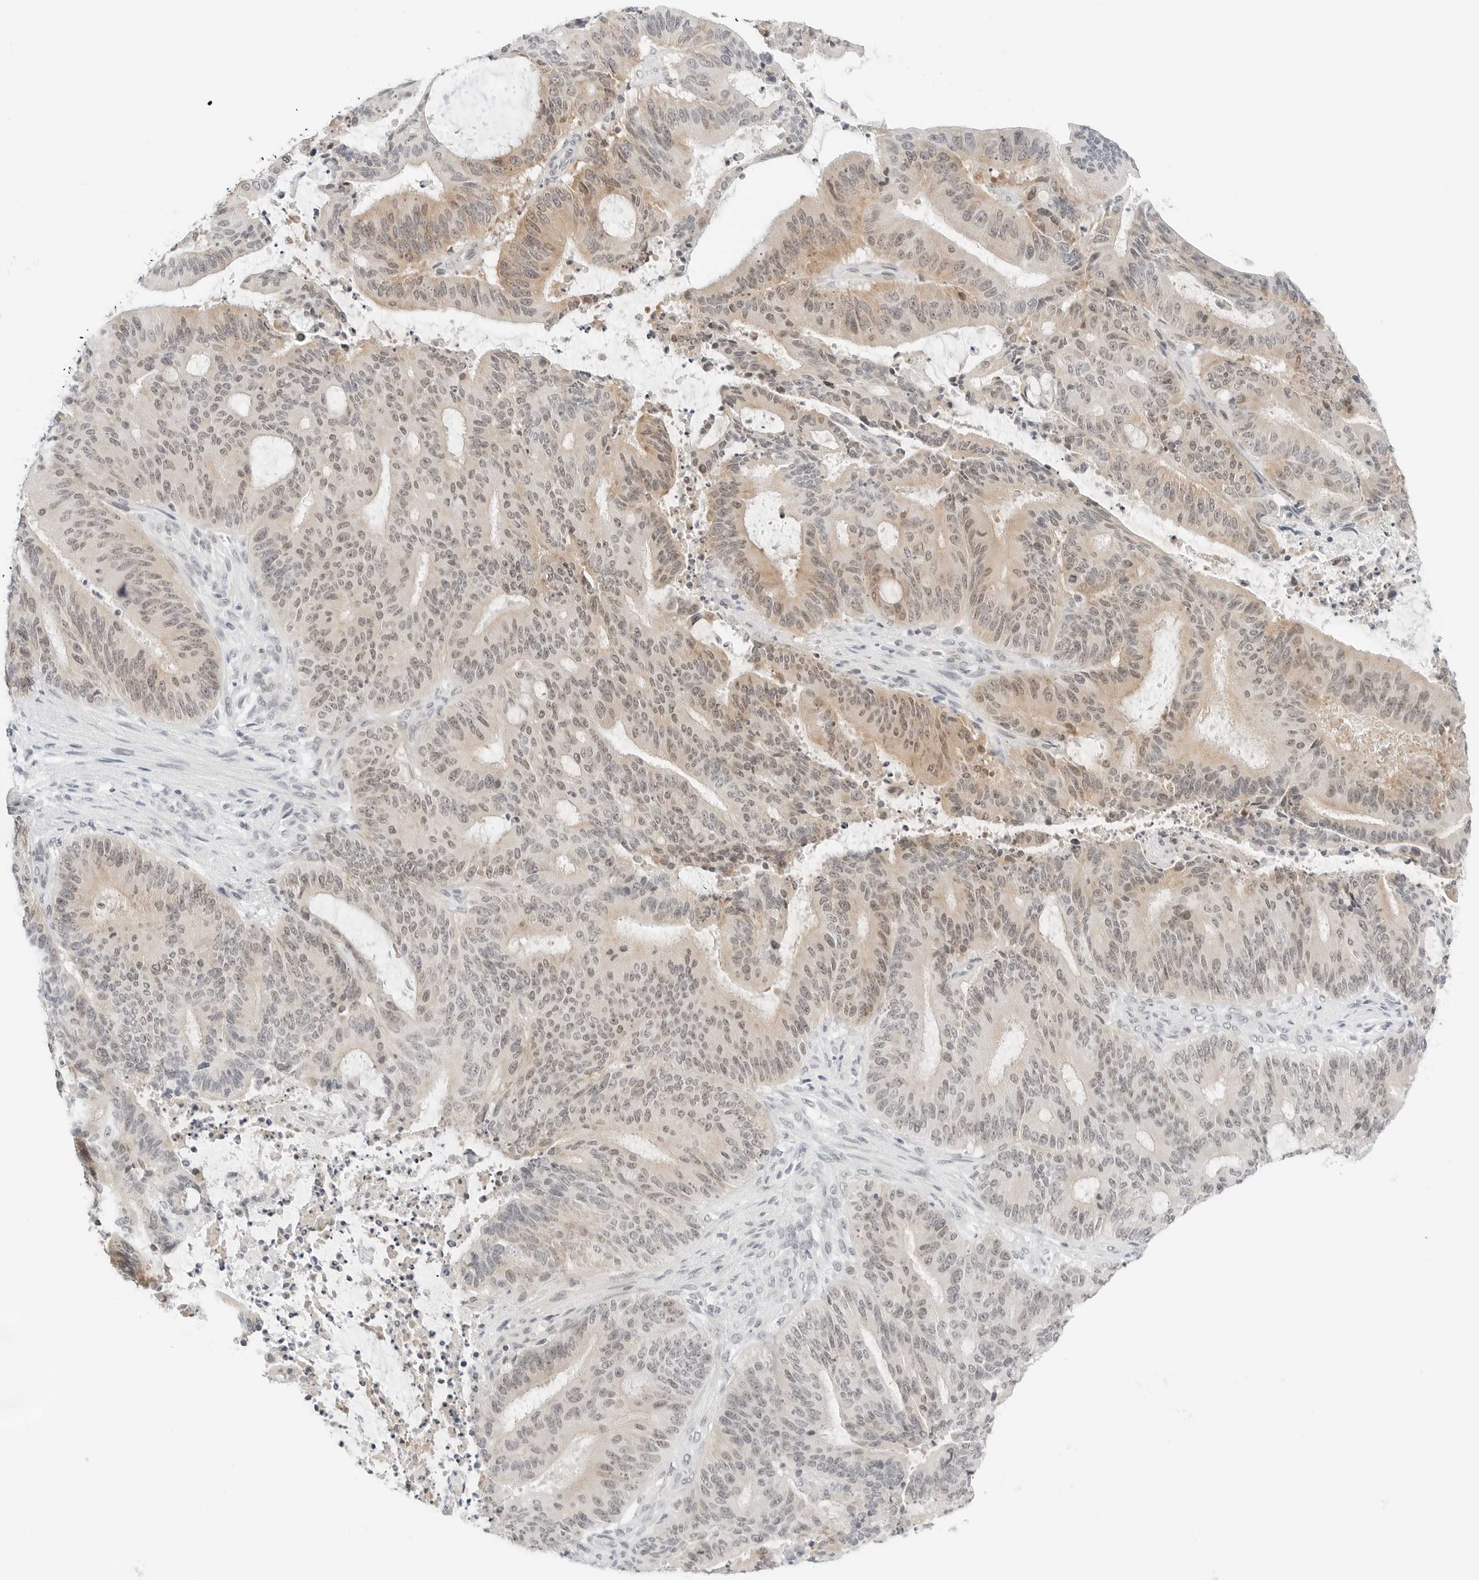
{"staining": {"intensity": "moderate", "quantity": "25%-75%", "location": "cytoplasmic/membranous,nuclear"}, "tissue": "liver cancer", "cell_type": "Tumor cells", "image_type": "cancer", "snomed": [{"axis": "morphology", "description": "Normal tissue, NOS"}, {"axis": "morphology", "description": "Cholangiocarcinoma"}, {"axis": "topography", "description": "Liver"}, {"axis": "topography", "description": "Peripheral nerve tissue"}], "caption": "Immunohistochemical staining of liver cholangiocarcinoma exhibits moderate cytoplasmic/membranous and nuclear protein staining in approximately 25%-75% of tumor cells. Using DAB (brown) and hematoxylin (blue) stains, captured at high magnification using brightfield microscopy.", "gene": "CCSAP", "patient": {"sex": "female", "age": 73}}